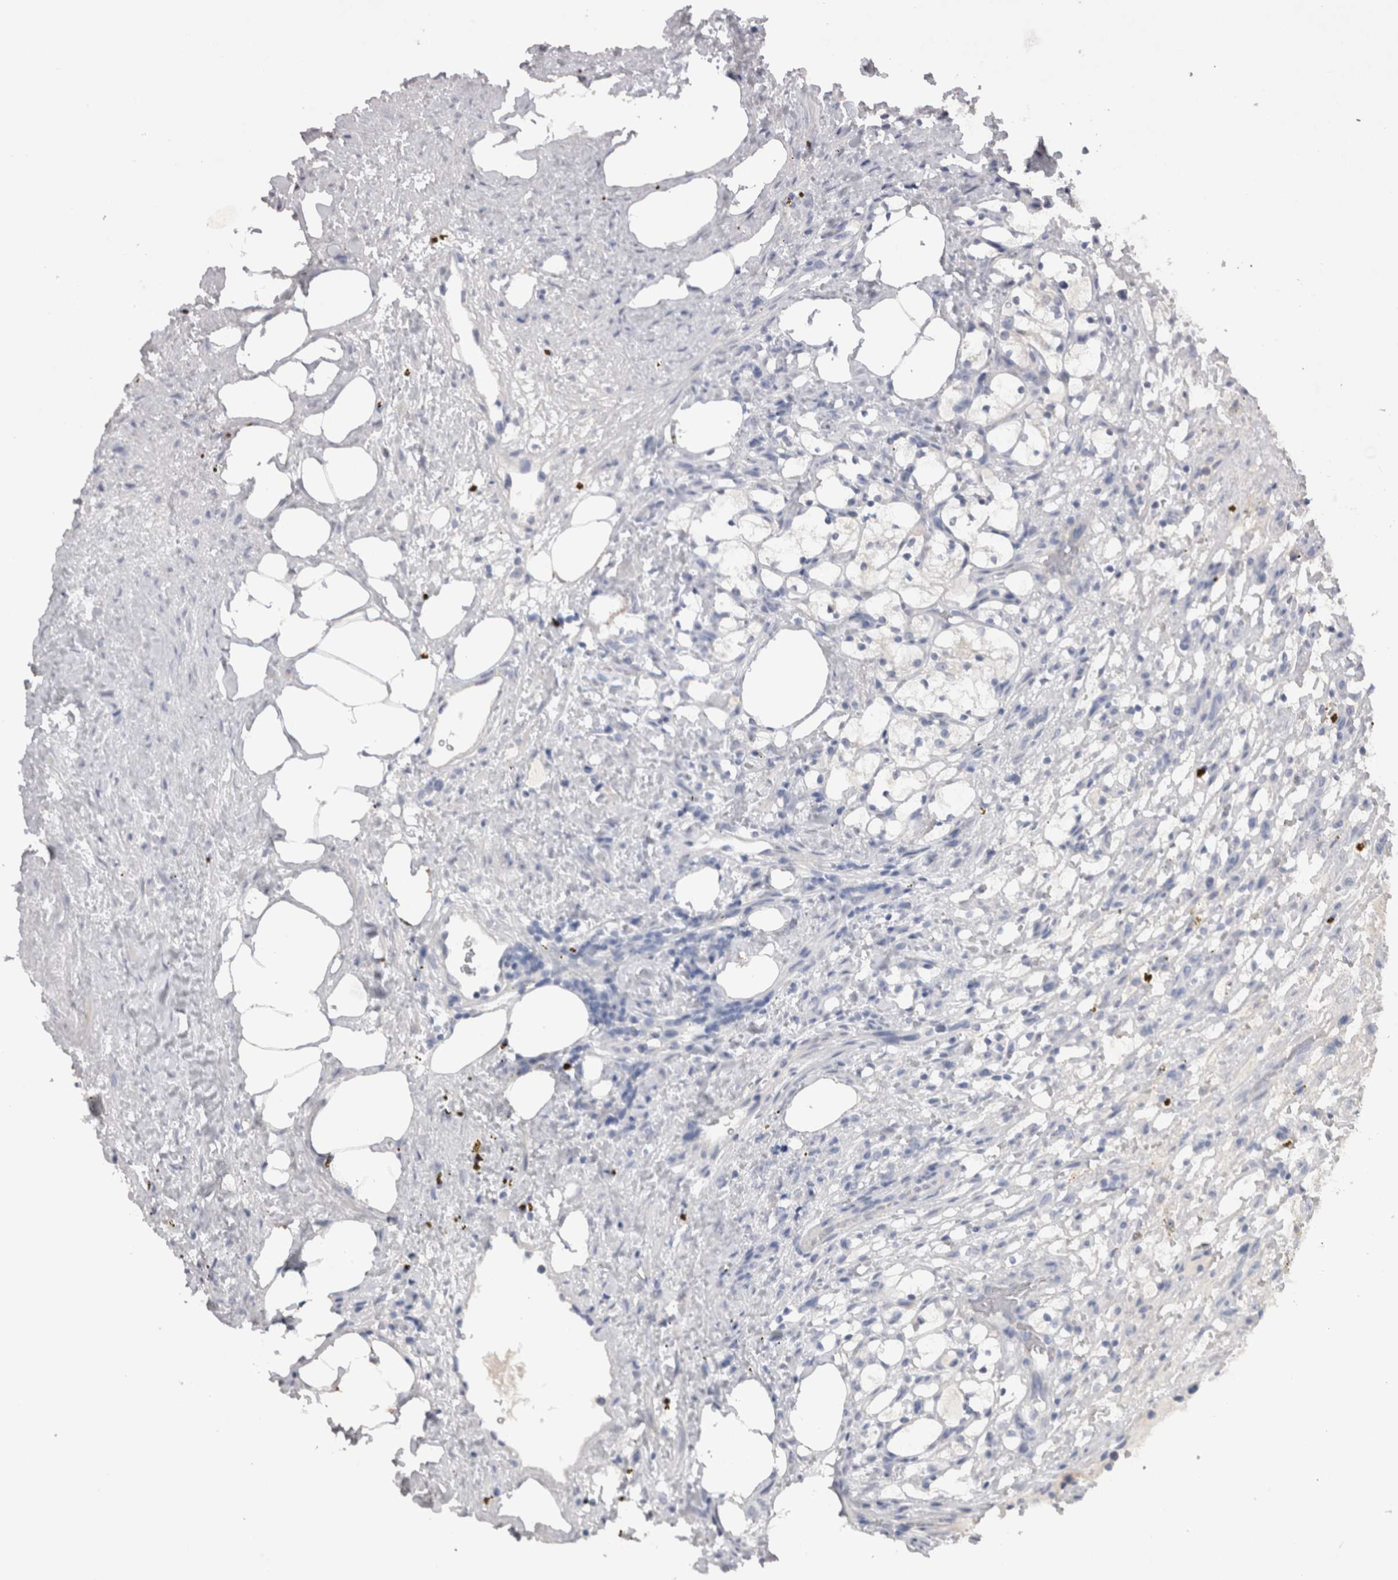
{"staining": {"intensity": "negative", "quantity": "none", "location": "none"}, "tissue": "renal cancer", "cell_type": "Tumor cells", "image_type": "cancer", "snomed": [{"axis": "morphology", "description": "Adenocarcinoma, NOS"}, {"axis": "topography", "description": "Kidney"}], "caption": "DAB immunohistochemical staining of renal cancer reveals no significant expression in tumor cells.", "gene": "ADAM2", "patient": {"sex": "female", "age": 69}}